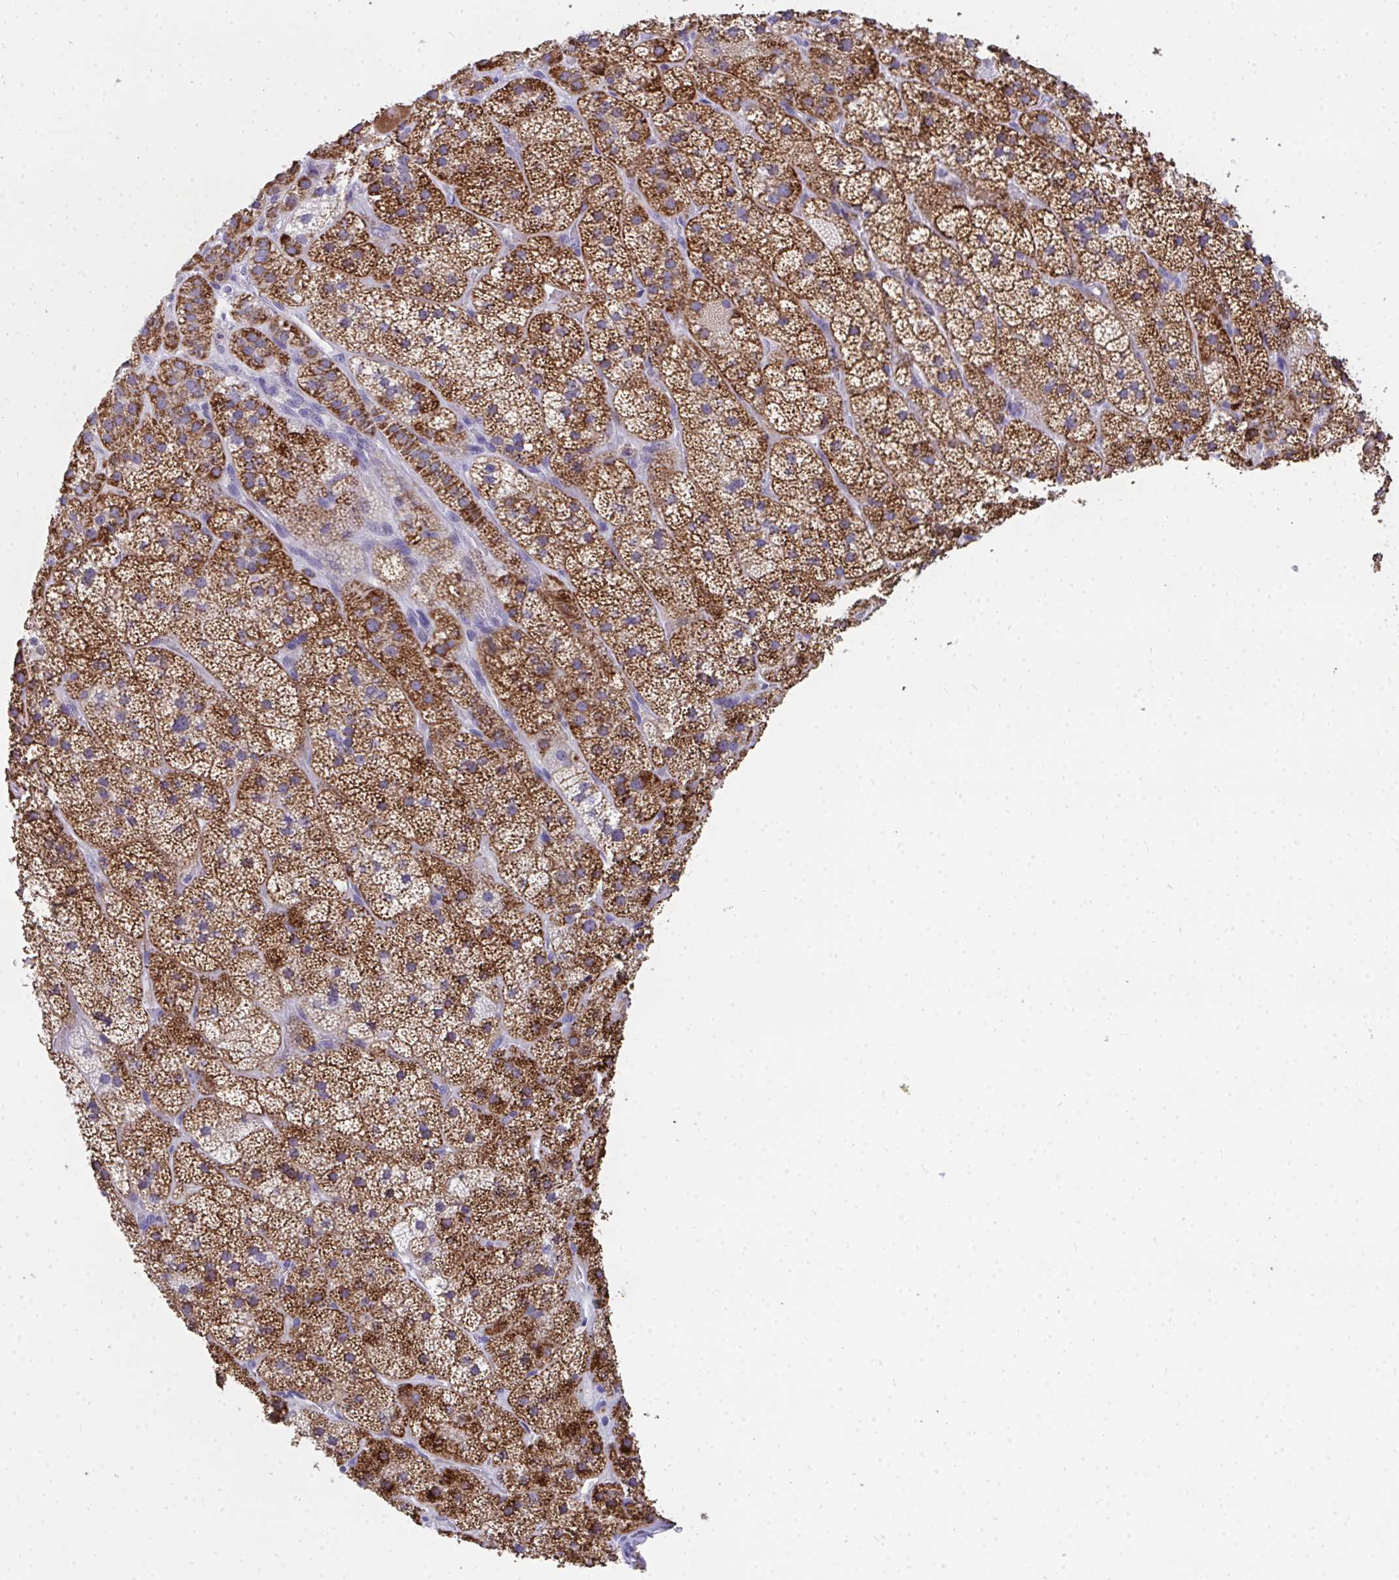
{"staining": {"intensity": "strong", "quantity": ">75%", "location": "cytoplasmic/membranous"}, "tissue": "adrenal gland", "cell_type": "Glandular cells", "image_type": "normal", "snomed": [{"axis": "morphology", "description": "Normal tissue, NOS"}, {"axis": "topography", "description": "Adrenal gland"}], "caption": "High-power microscopy captured an immunohistochemistry photomicrograph of benign adrenal gland, revealing strong cytoplasmic/membranous staining in about >75% of glandular cells.", "gene": "COA5", "patient": {"sex": "male", "age": 57}}